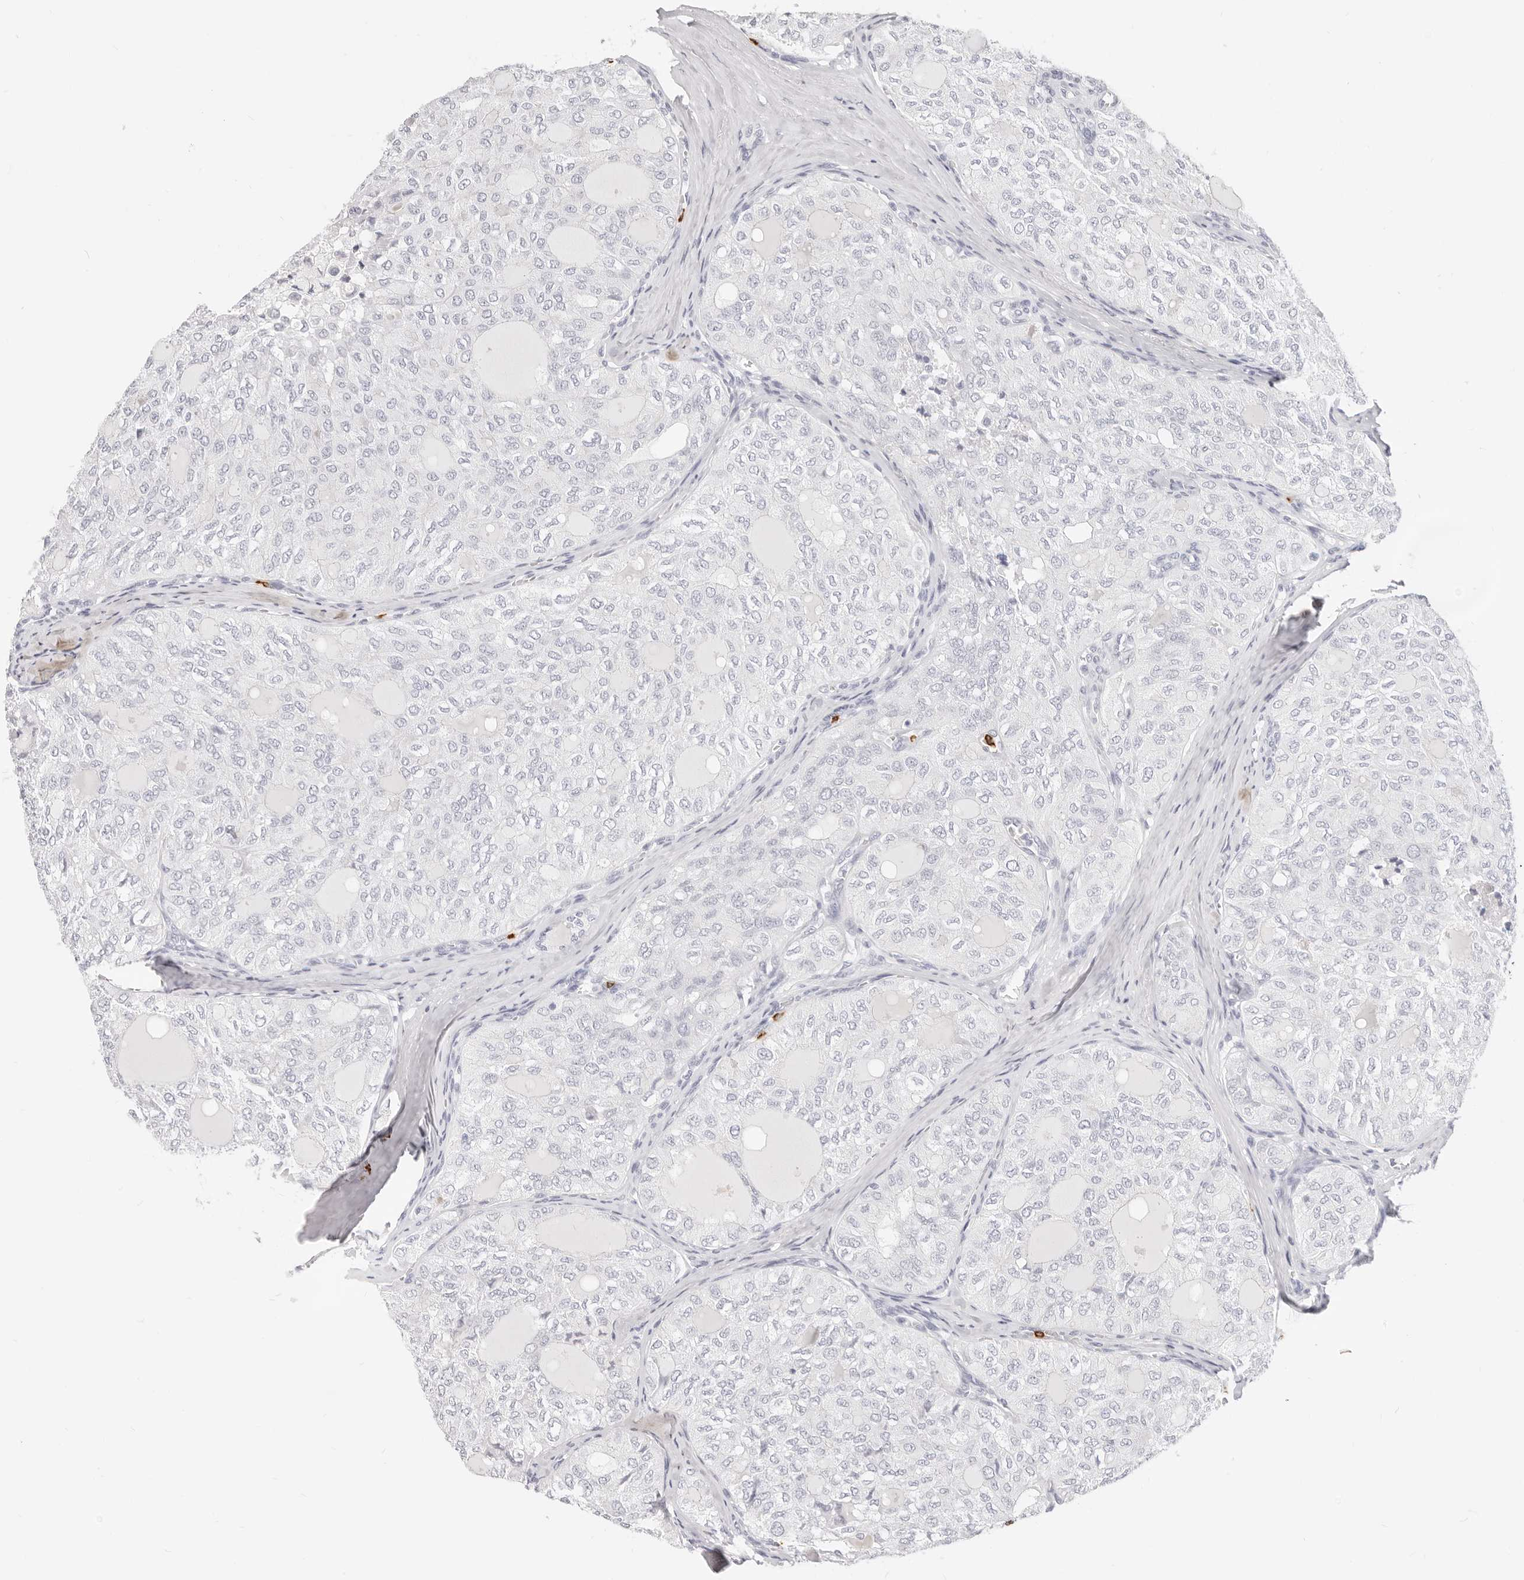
{"staining": {"intensity": "negative", "quantity": "none", "location": "none"}, "tissue": "thyroid cancer", "cell_type": "Tumor cells", "image_type": "cancer", "snomed": [{"axis": "morphology", "description": "Follicular adenoma carcinoma, NOS"}, {"axis": "topography", "description": "Thyroid gland"}], "caption": "Immunohistochemistry (IHC) image of human thyroid cancer (follicular adenoma carcinoma) stained for a protein (brown), which shows no expression in tumor cells.", "gene": "CAMP", "patient": {"sex": "male", "age": 75}}